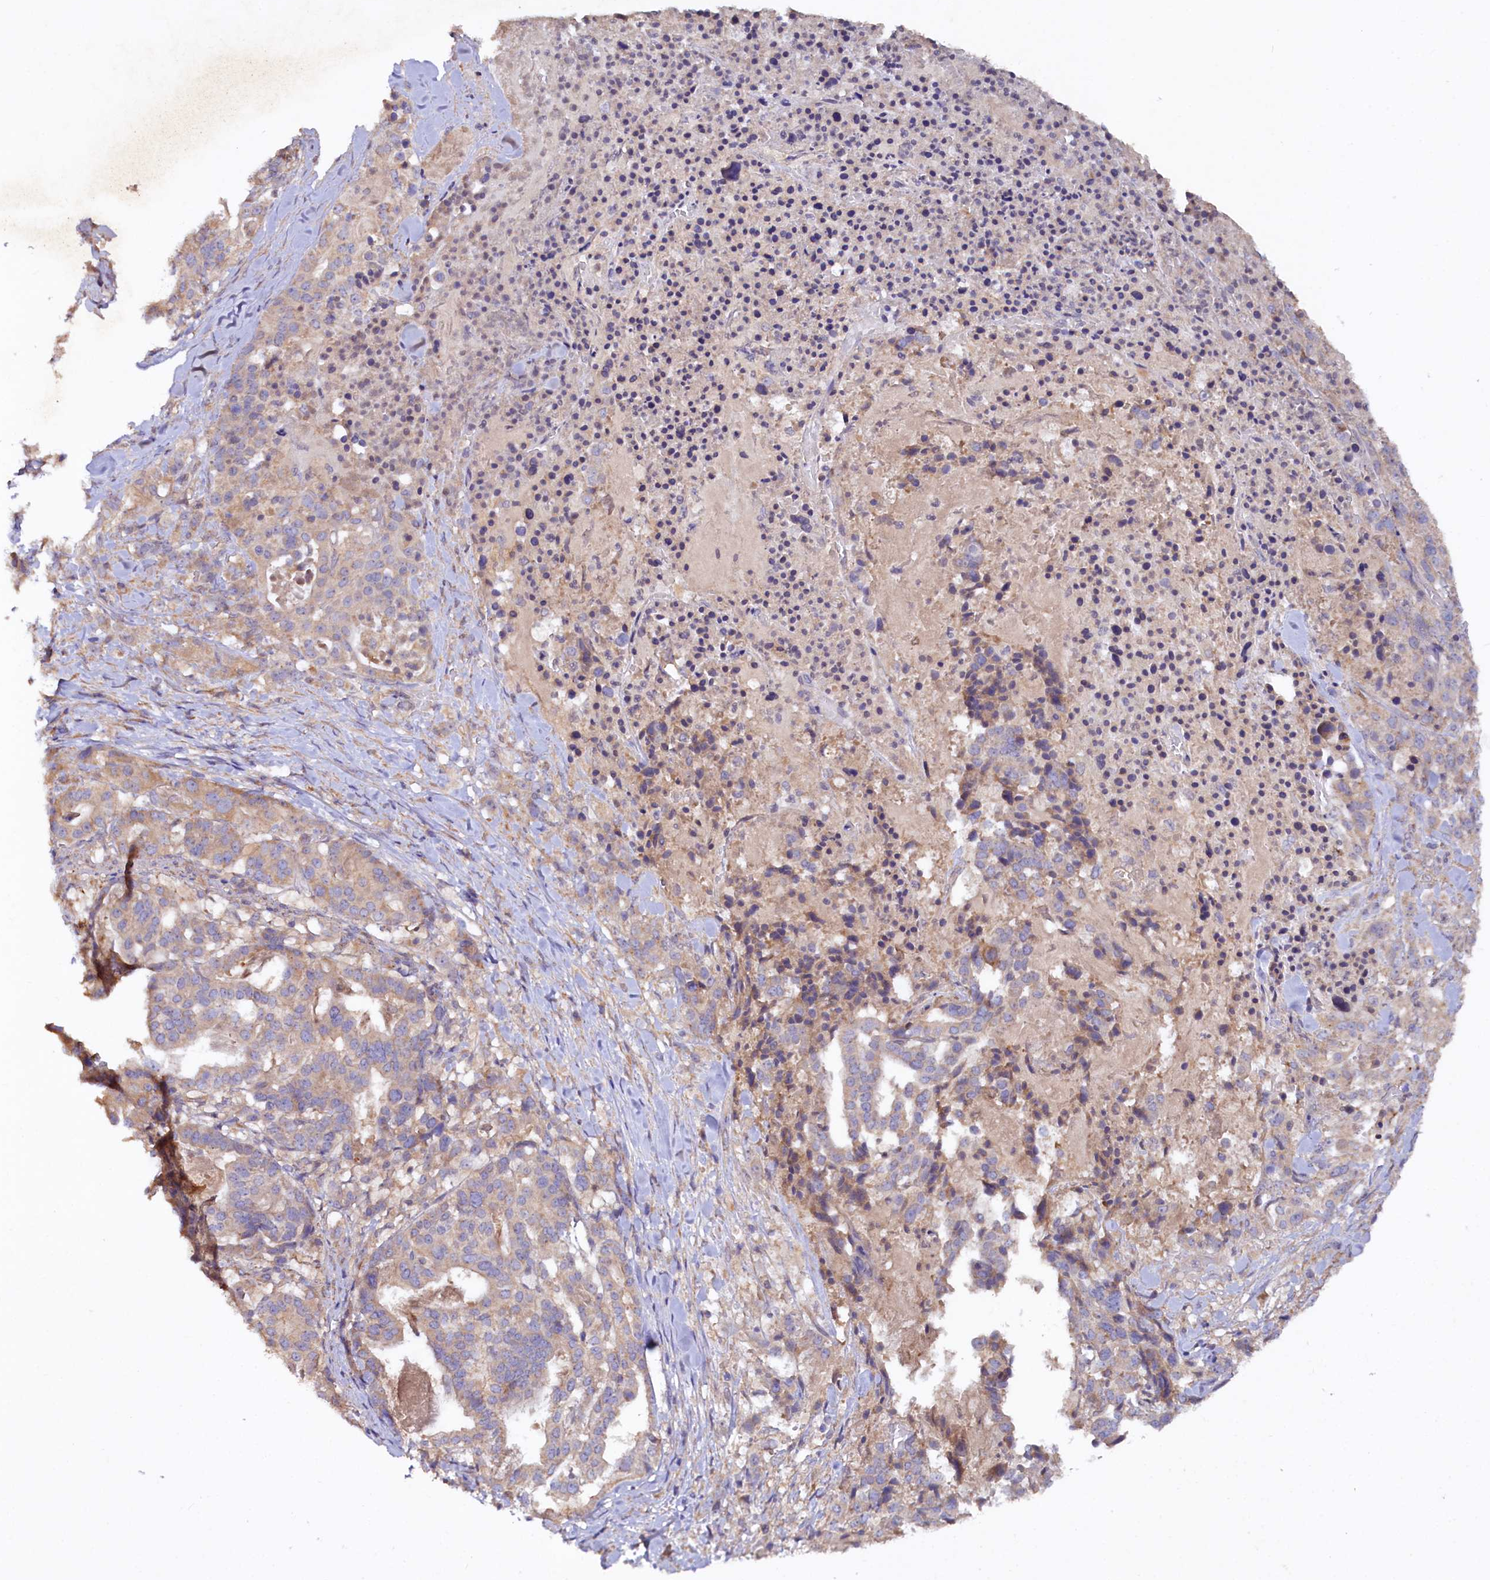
{"staining": {"intensity": "weak", "quantity": "<25%", "location": "cytoplasmic/membranous"}, "tissue": "stomach cancer", "cell_type": "Tumor cells", "image_type": "cancer", "snomed": [{"axis": "morphology", "description": "Adenocarcinoma, NOS"}, {"axis": "topography", "description": "Stomach"}], "caption": "A high-resolution histopathology image shows IHC staining of stomach adenocarcinoma, which displays no significant staining in tumor cells. Nuclei are stained in blue.", "gene": "ETFBKMT", "patient": {"sex": "male", "age": 48}}